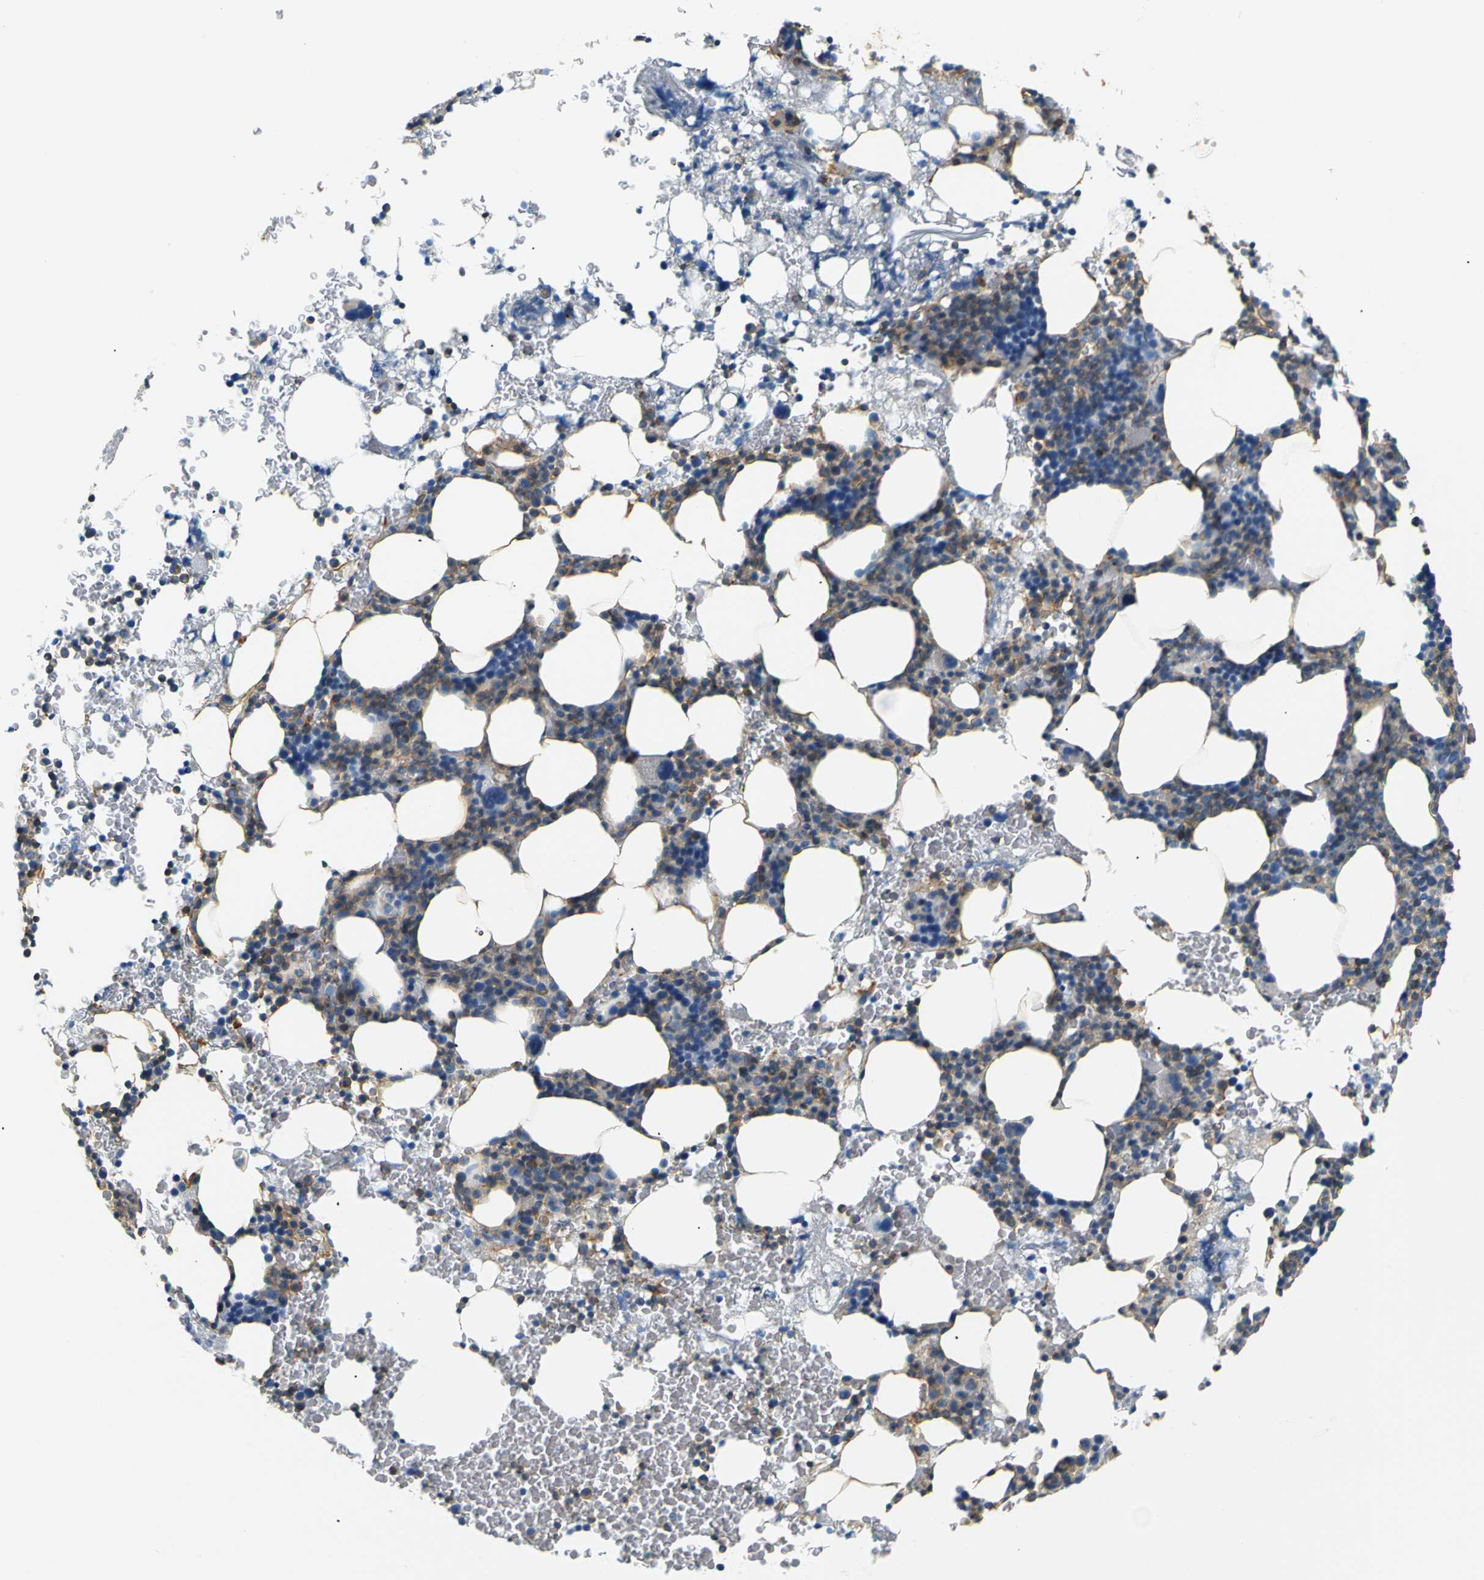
{"staining": {"intensity": "weak", "quantity": "25%-75%", "location": "cytoplasmic/membranous"}, "tissue": "bone marrow", "cell_type": "Hematopoietic cells", "image_type": "normal", "snomed": [{"axis": "morphology", "description": "Normal tissue, NOS"}, {"axis": "morphology", "description": "Inflammation, NOS"}, {"axis": "topography", "description": "Bone marrow"}], "caption": "High-power microscopy captured an immunohistochemistry histopathology image of benign bone marrow, revealing weak cytoplasmic/membranous positivity in about 25%-75% of hematopoietic cells.", "gene": "SPTBN1", "patient": {"sex": "female", "age": 84}}